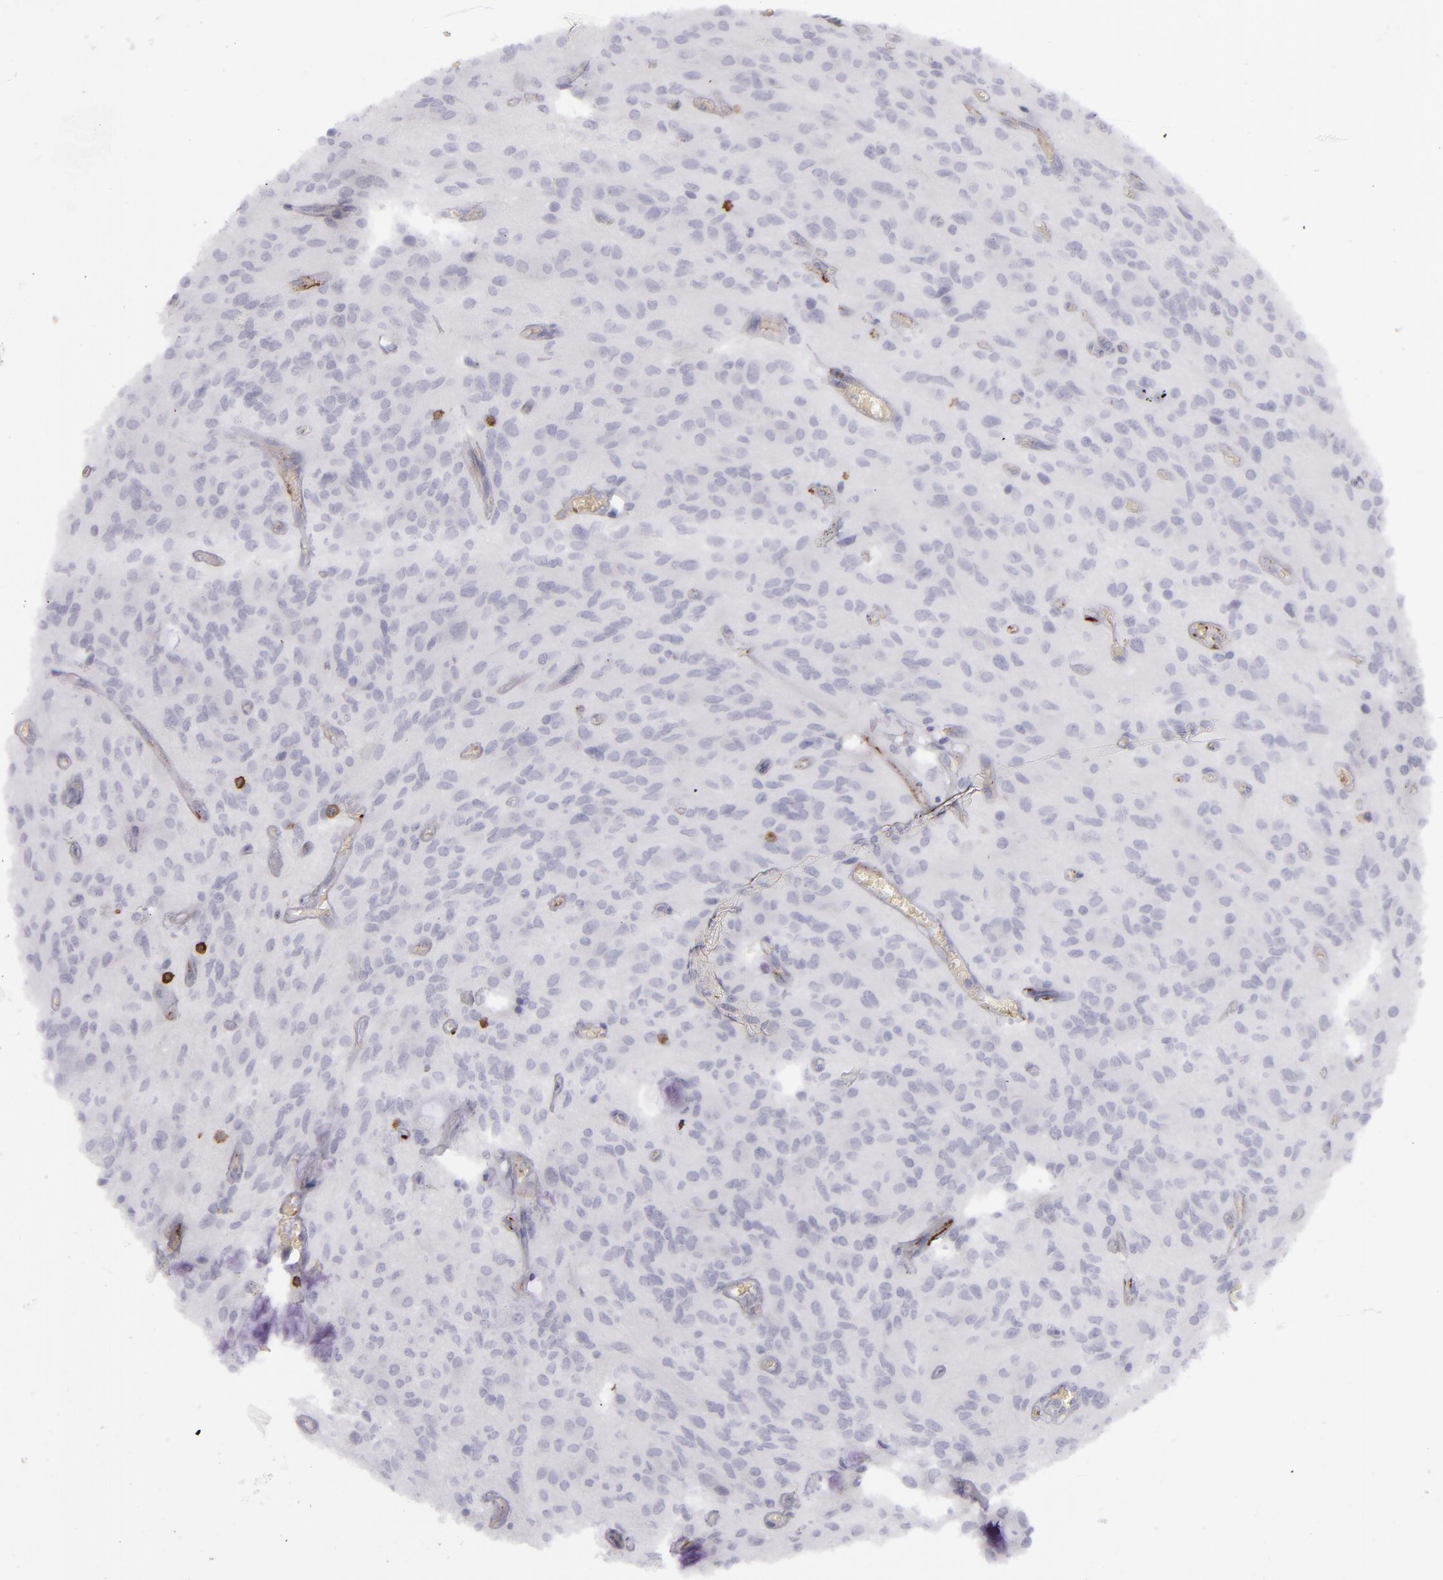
{"staining": {"intensity": "negative", "quantity": "none", "location": "none"}, "tissue": "glioma", "cell_type": "Tumor cells", "image_type": "cancer", "snomed": [{"axis": "morphology", "description": "Glioma, malignant, Low grade"}, {"axis": "topography", "description": "Brain"}], "caption": "Tumor cells are negative for protein expression in human low-grade glioma (malignant).", "gene": "CD27", "patient": {"sex": "female", "age": 15}}